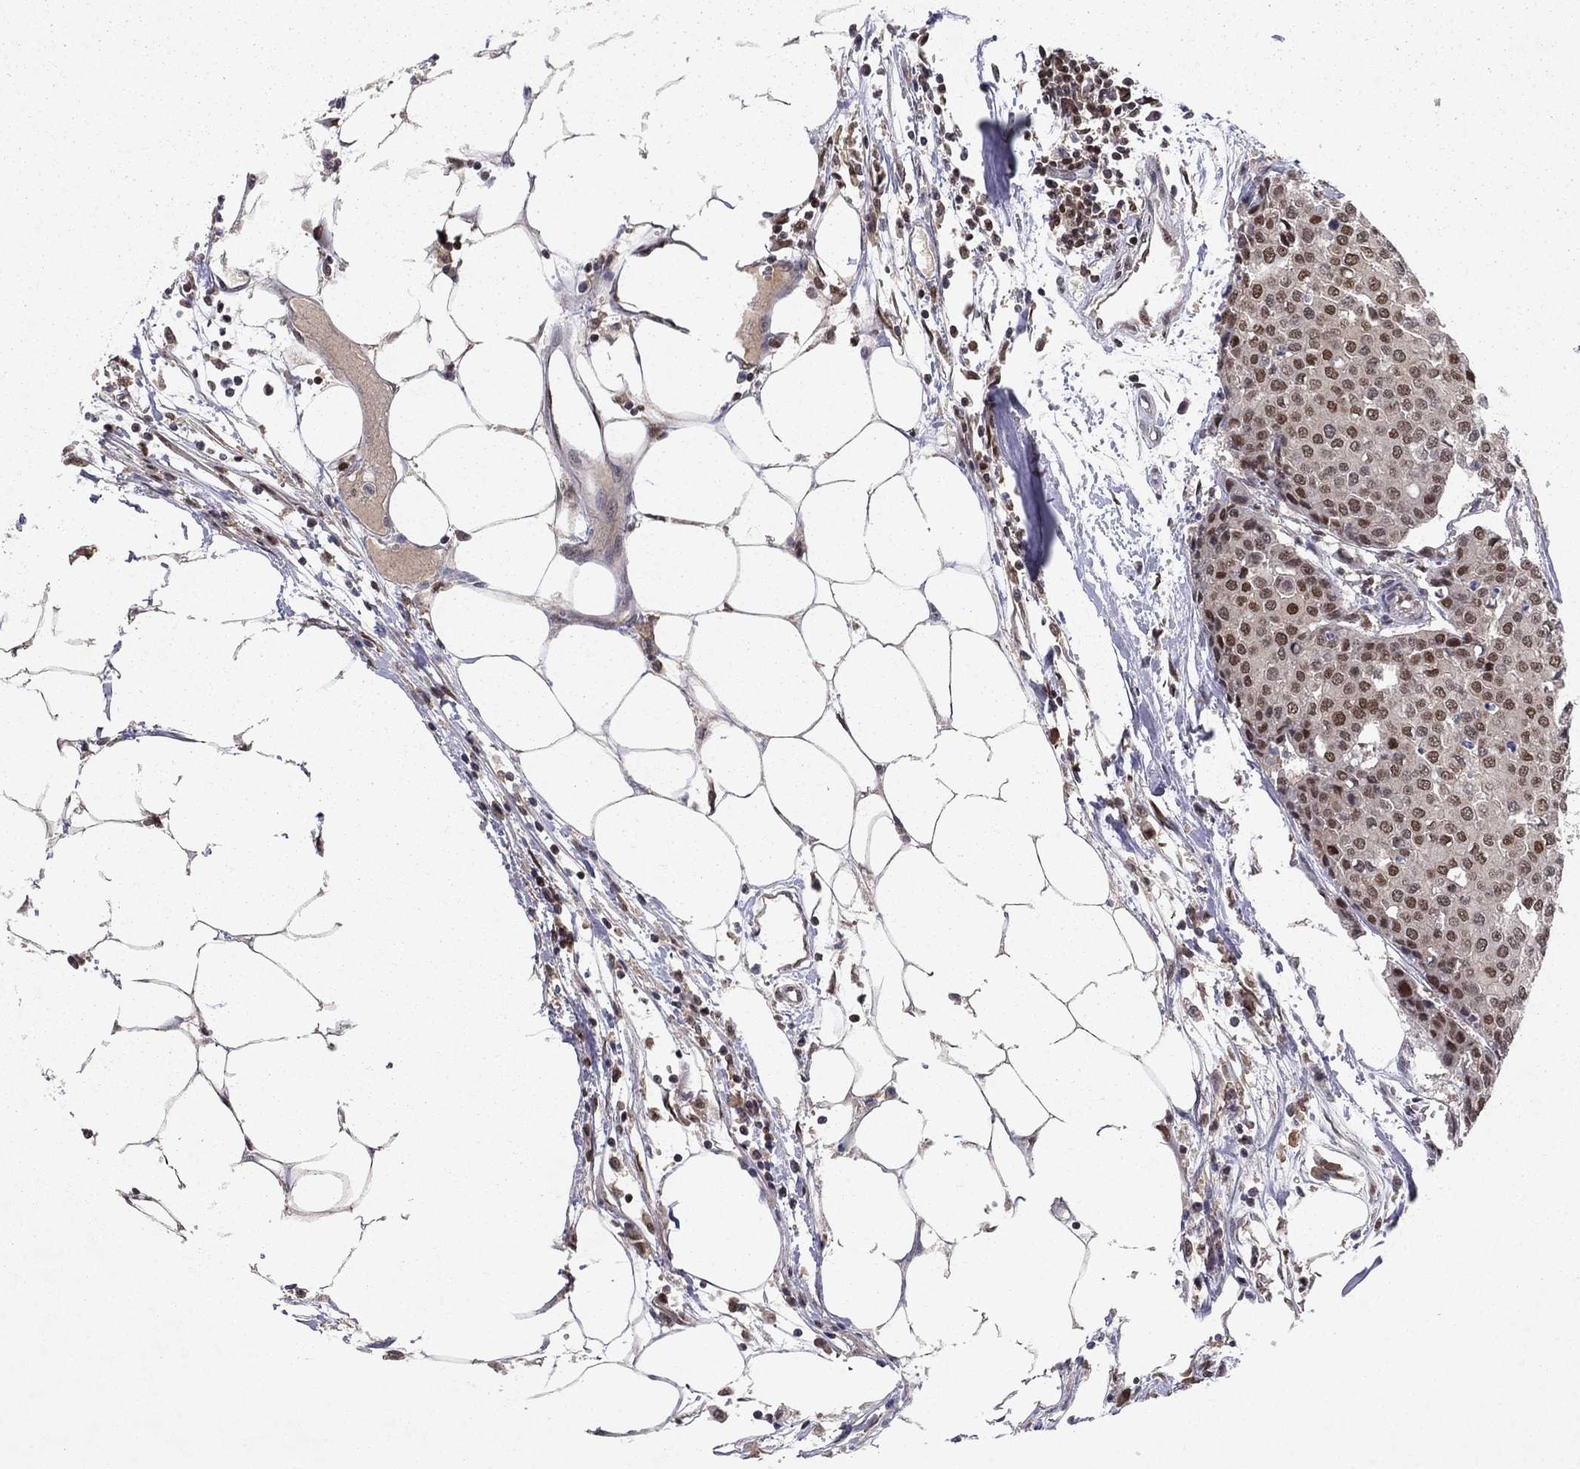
{"staining": {"intensity": "moderate", "quantity": "25%-75%", "location": "nuclear"}, "tissue": "carcinoid", "cell_type": "Tumor cells", "image_type": "cancer", "snomed": [{"axis": "morphology", "description": "Carcinoid, malignant, NOS"}, {"axis": "topography", "description": "Colon"}], "caption": "Immunohistochemical staining of human carcinoid reveals moderate nuclear protein staining in about 25%-75% of tumor cells. Using DAB (3,3'-diaminobenzidine) (brown) and hematoxylin (blue) stains, captured at high magnification using brightfield microscopy.", "gene": "CRTC1", "patient": {"sex": "male", "age": 81}}